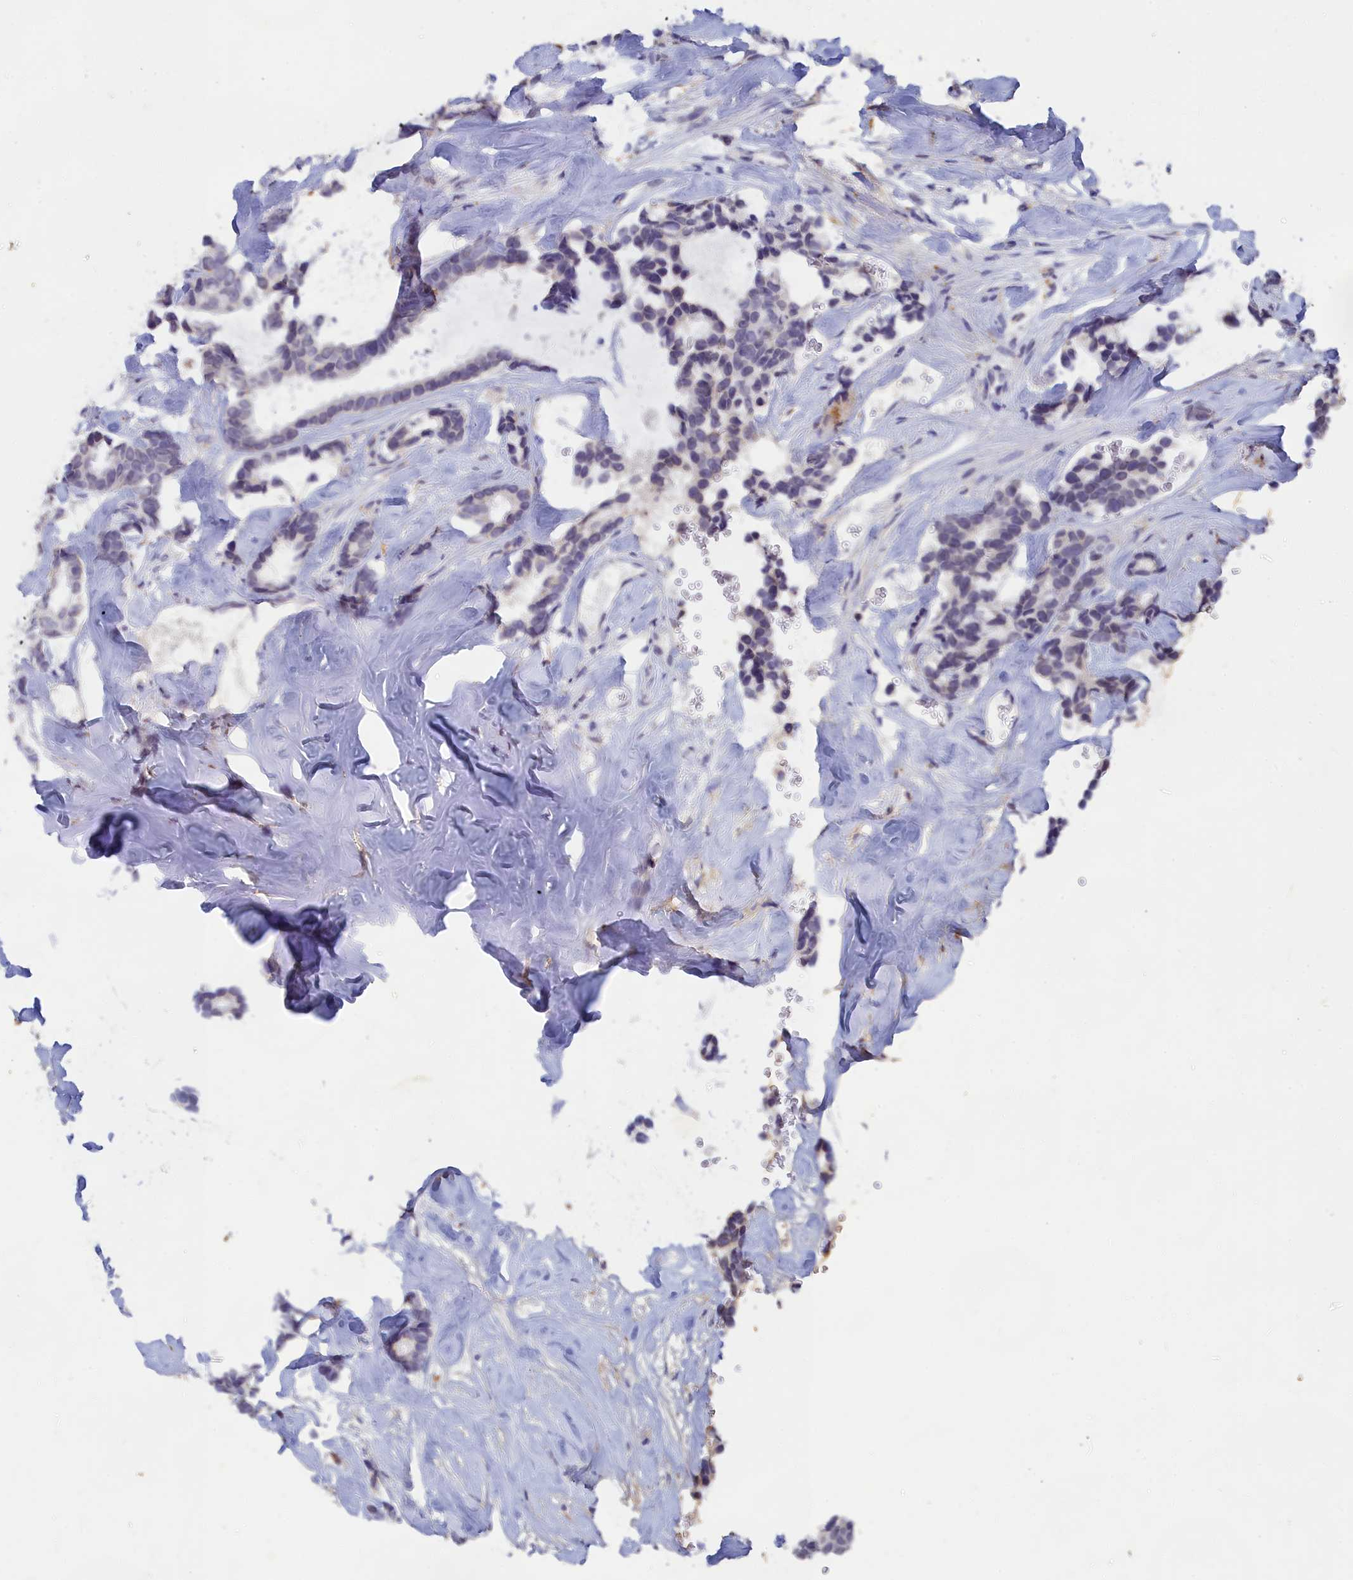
{"staining": {"intensity": "negative", "quantity": "none", "location": "none"}, "tissue": "breast cancer", "cell_type": "Tumor cells", "image_type": "cancer", "snomed": [{"axis": "morphology", "description": "Duct carcinoma"}, {"axis": "topography", "description": "Breast"}], "caption": "High magnification brightfield microscopy of invasive ductal carcinoma (breast) stained with DAB (brown) and counterstained with hematoxylin (blue): tumor cells show no significant positivity. (Immunohistochemistry (ihc), brightfield microscopy, high magnification).", "gene": "LRIF1", "patient": {"sex": "female", "age": 87}}